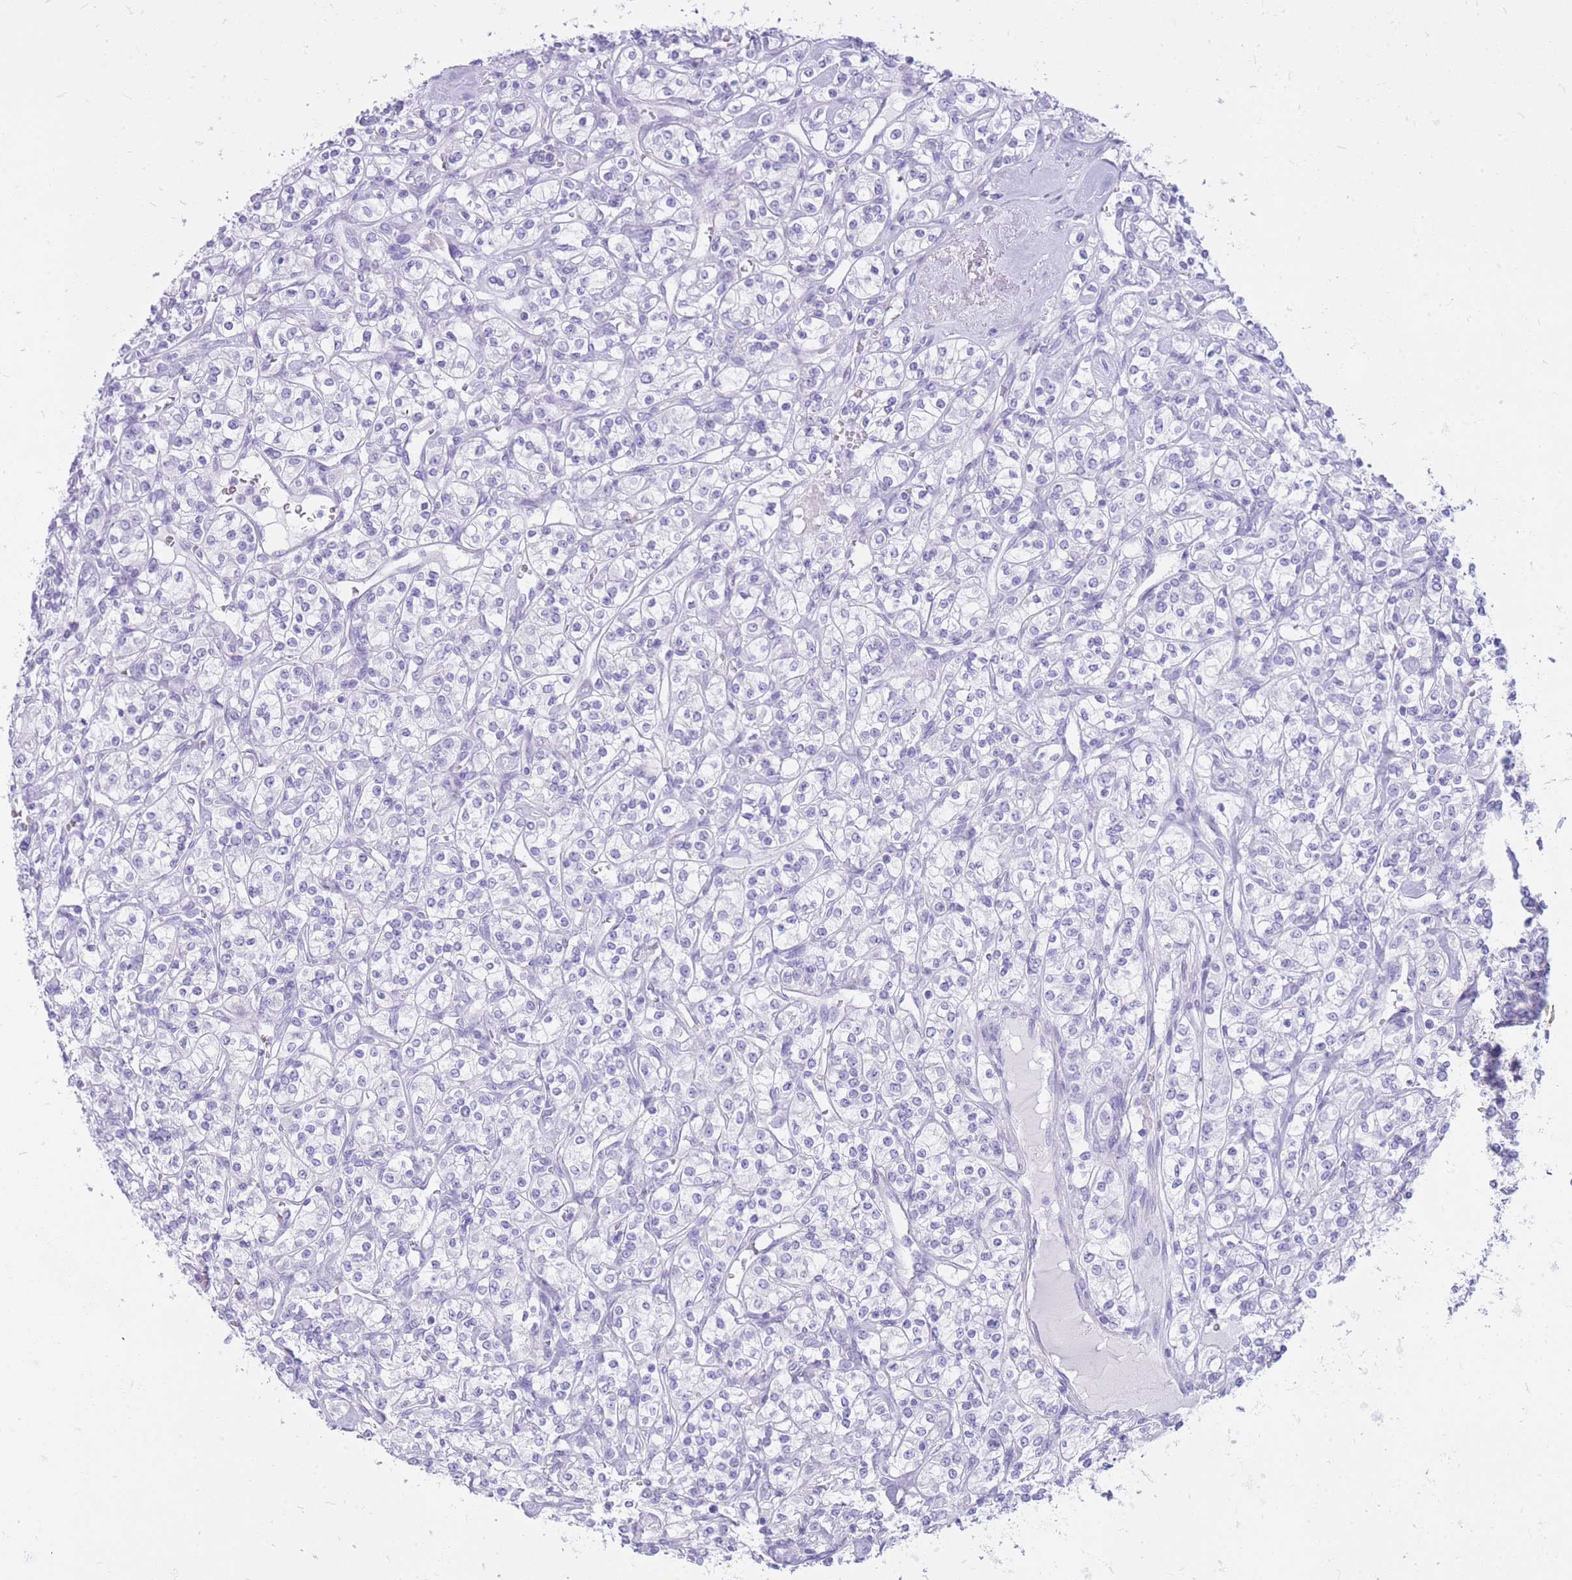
{"staining": {"intensity": "negative", "quantity": "none", "location": "none"}, "tissue": "renal cancer", "cell_type": "Tumor cells", "image_type": "cancer", "snomed": [{"axis": "morphology", "description": "Adenocarcinoma, NOS"}, {"axis": "topography", "description": "Kidney"}], "caption": "Tumor cells are negative for protein expression in human adenocarcinoma (renal).", "gene": "CYP21A2", "patient": {"sex": "male", "age": 77}}